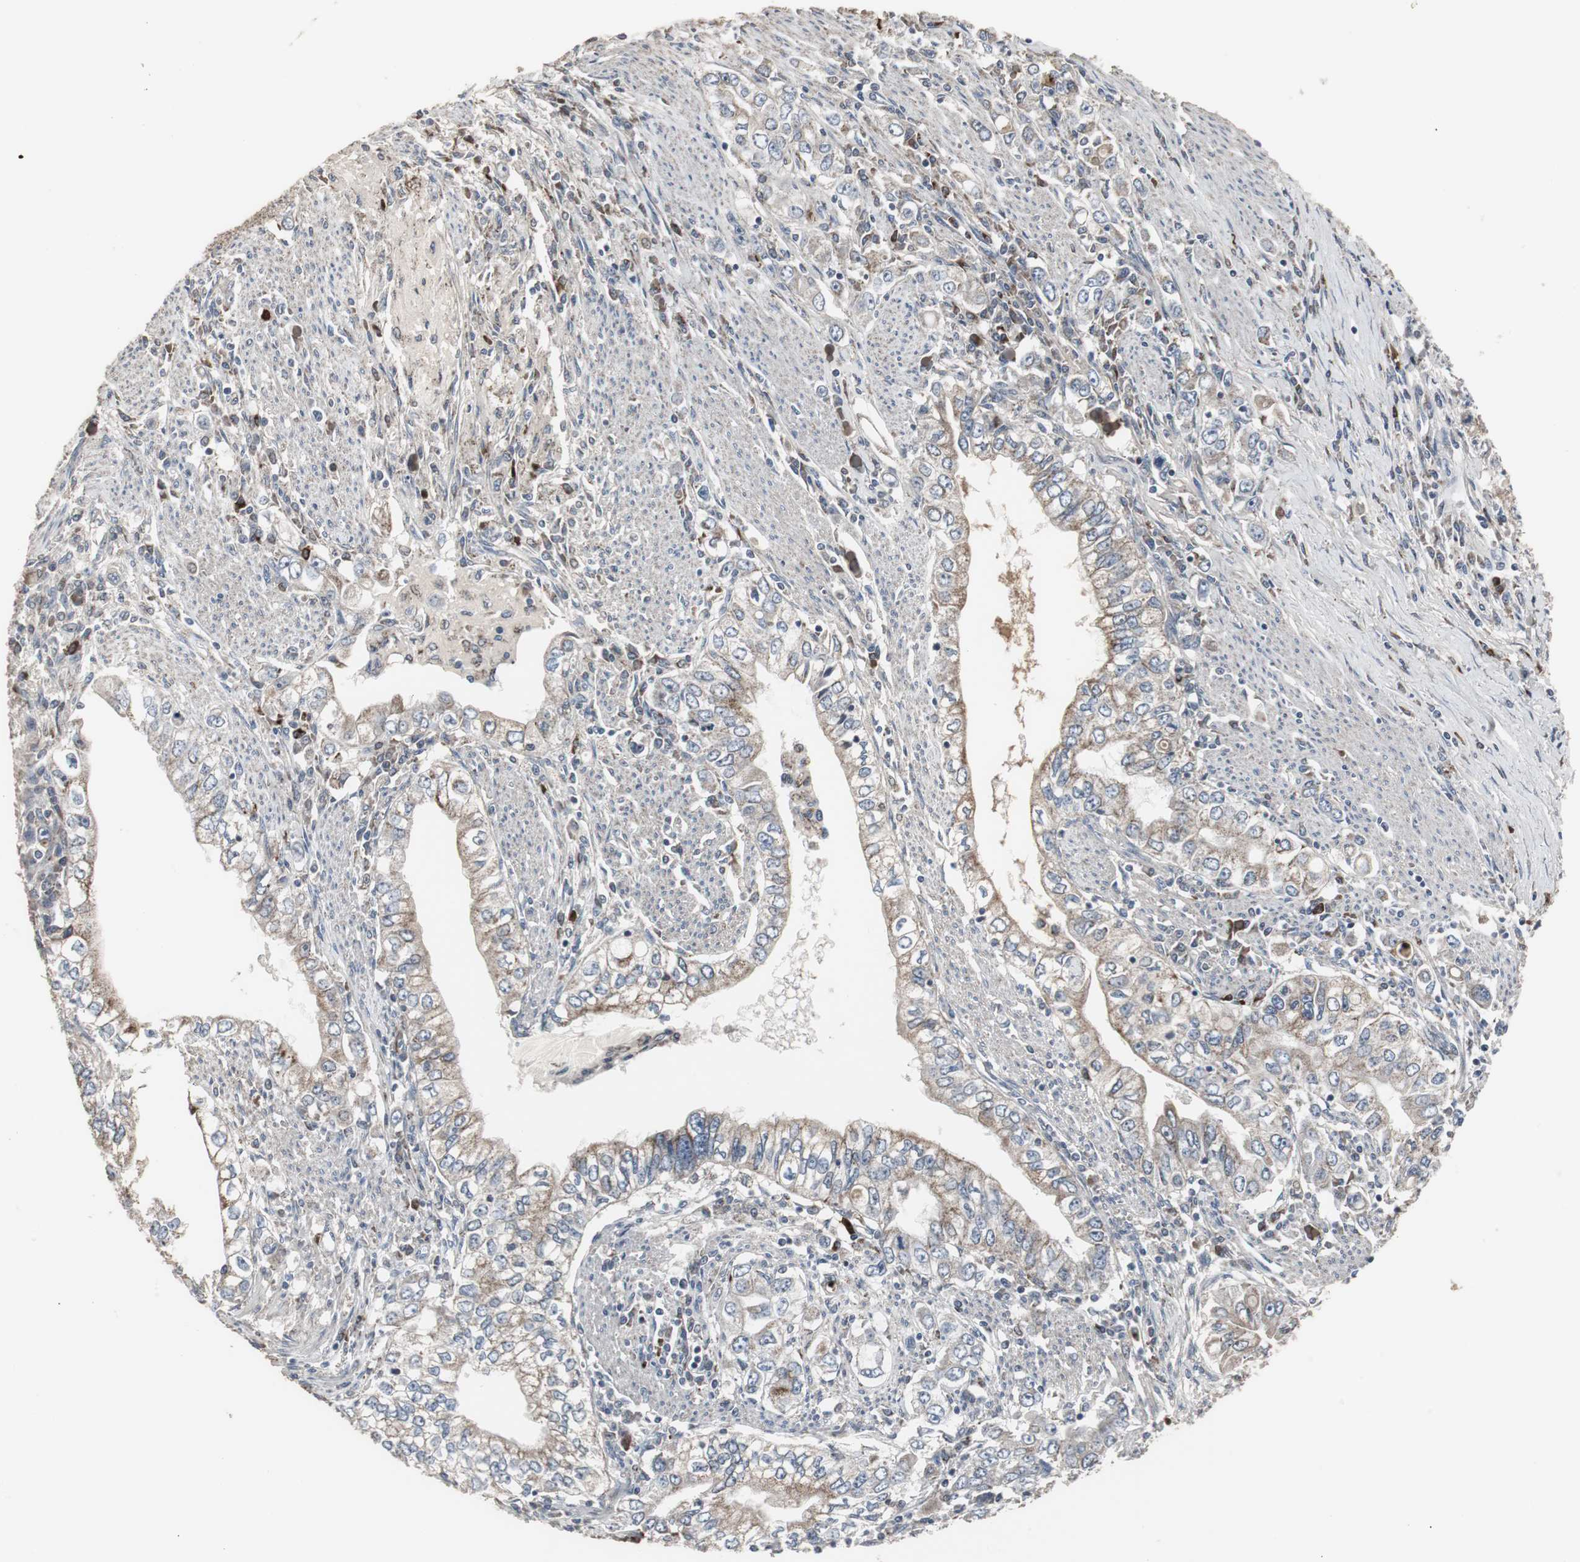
{"staining": {"intensity": "weak", "quantity": ">75%", "location": "cytoplasmic/membranous"}, "tissue": "stomach cancer", "cell_type": "Tumor cells", "image_type": "cancer", "snomed": [{"axis": "morphology", "description": "Adenocarcinoma, NOS"}, {"axis": "topography", "description": "Stomach, lower"}], "caption": "IHC of human stomach cancer (adenocarcinoma) exhibits low levels of weak cytoplasmic/membranous positivity in about >75% of tumor cells.", "gene": "ACAA1", "patient": {"sex": "female", "age": 72}}